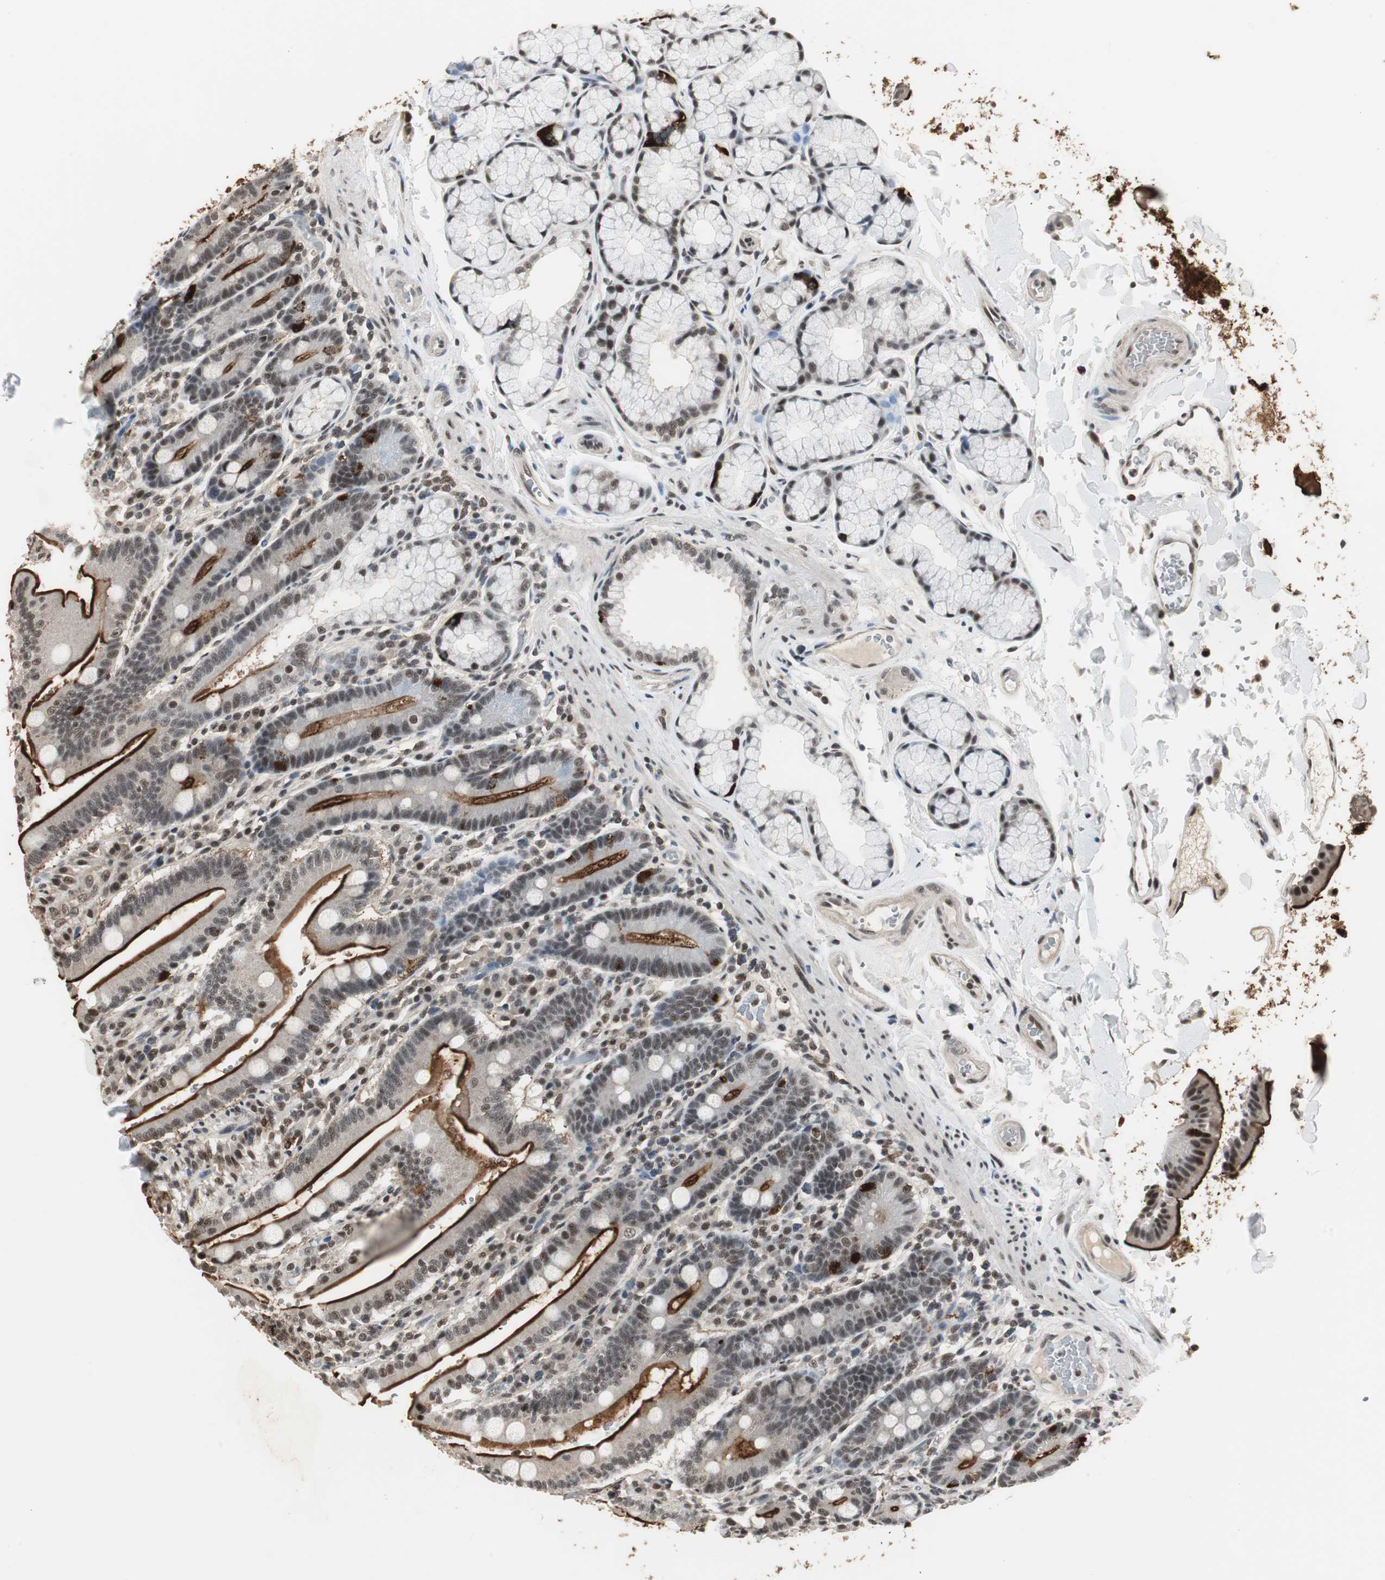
{"staining": {"intensity": "strong", "quantity": ">75%", "location": "cytoplasmic/membranous,nuclear"}, "tissue": "duodenum", "cell_type": "Glandular cells", "image_type": "normal", "snomed": [{"axis": "morphology", "description": "Normal tissue, NOS"}, {"axis": "topography", "description": "Small intestine, NOS"}], "caption": "Immunohistochemical staining of normal human duodenum displays high levels of strong cytoplasmic/membranous,nuclear staining in about >75% of glandular cells.", "gene": "MKX", "patient": {"sex": "female", "age": 71}}